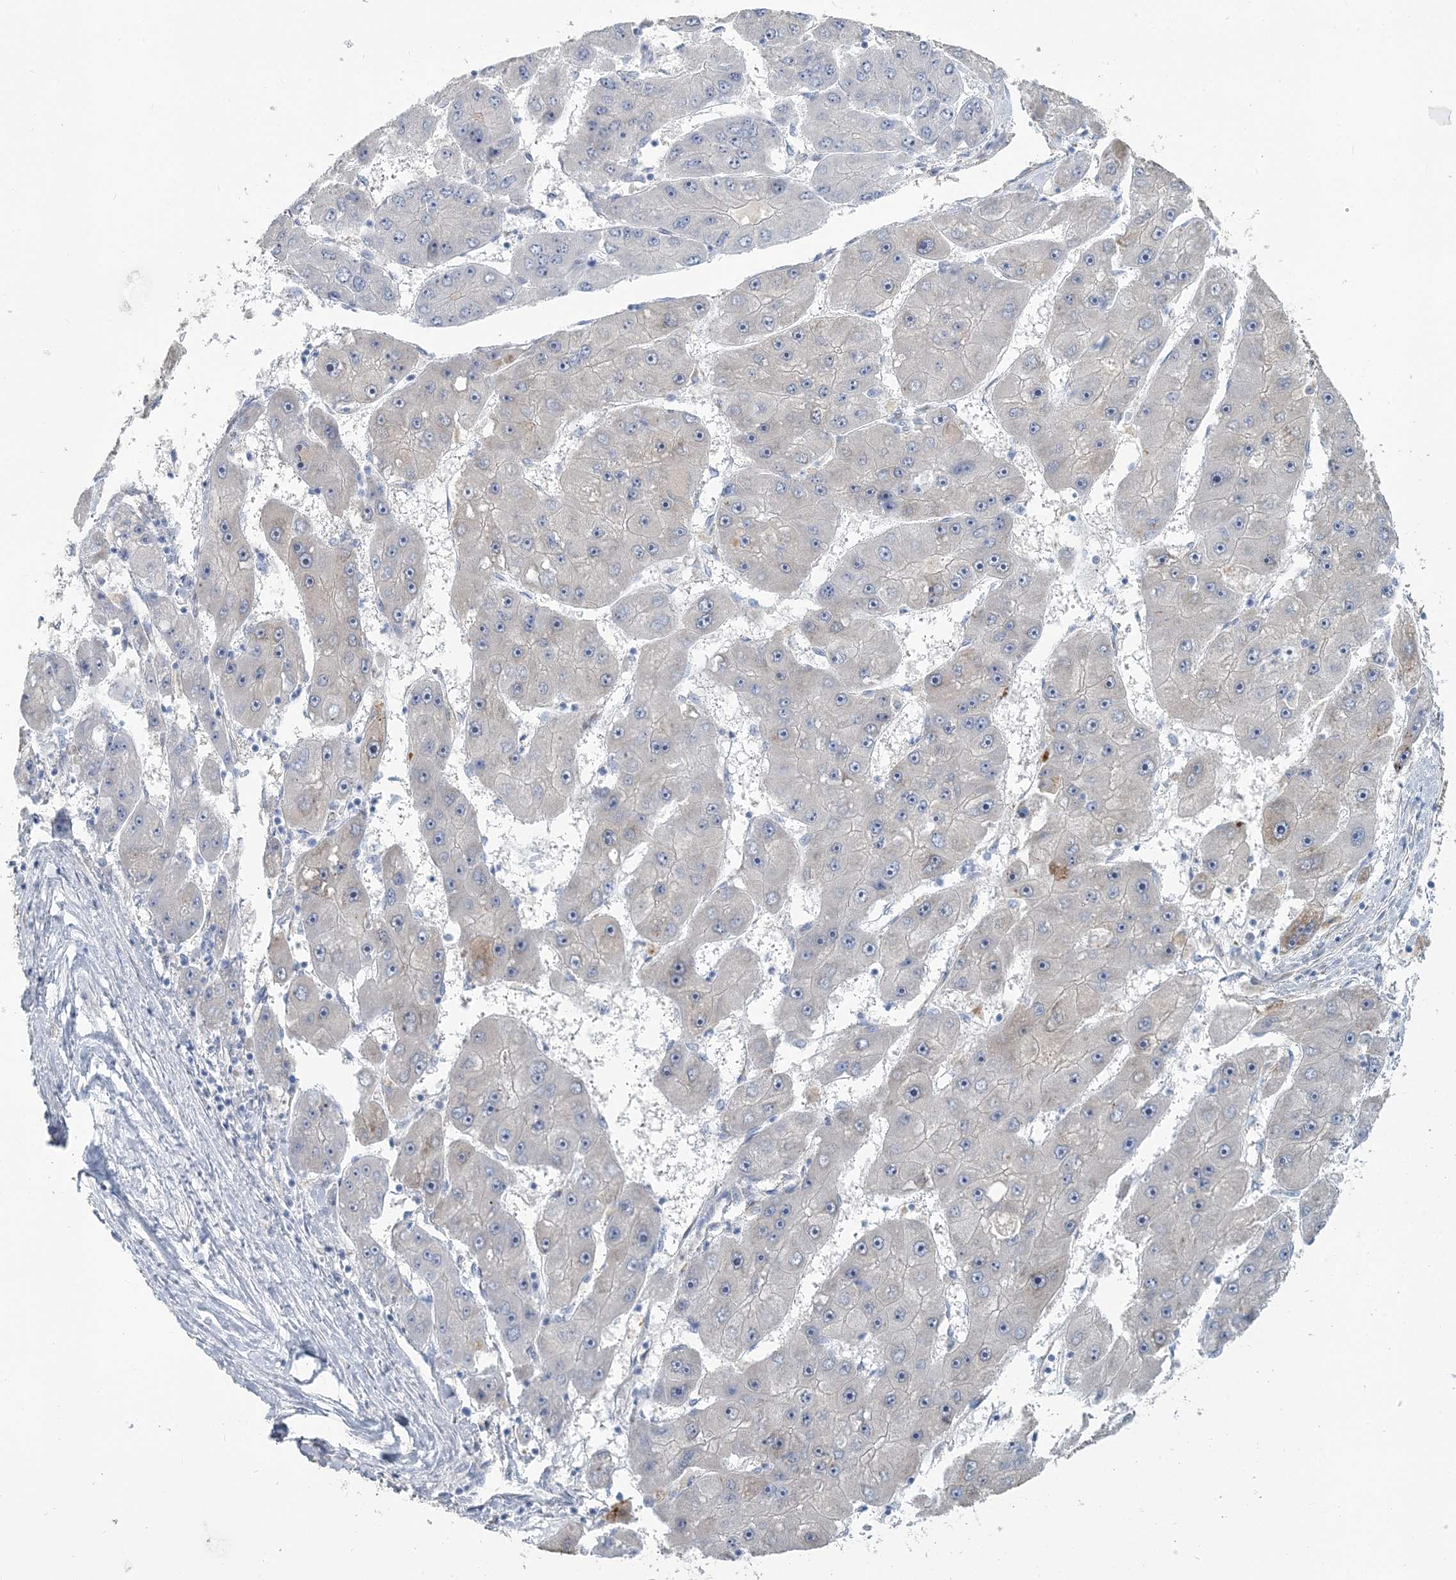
{"staining": {"intensity": "negative", "quantity": "none", "location": "none"}, "tissue": "liver cancer", "cell_type": "Tumor cells", "image_type": "cancer", "snomed": [{"axis": "morphology", "description": "Carcinoma, Hepatocellular, NOS"}, {"axis": "topography", "description": "Liver"}], "caption": "This is an immunohistochemistry (IHC) histopathology image of hepatocellular carcinoma (liver). There is no staining in tumor cells.", "gene": "CMBL", "patient": {"sex": "female", "age": 61}}